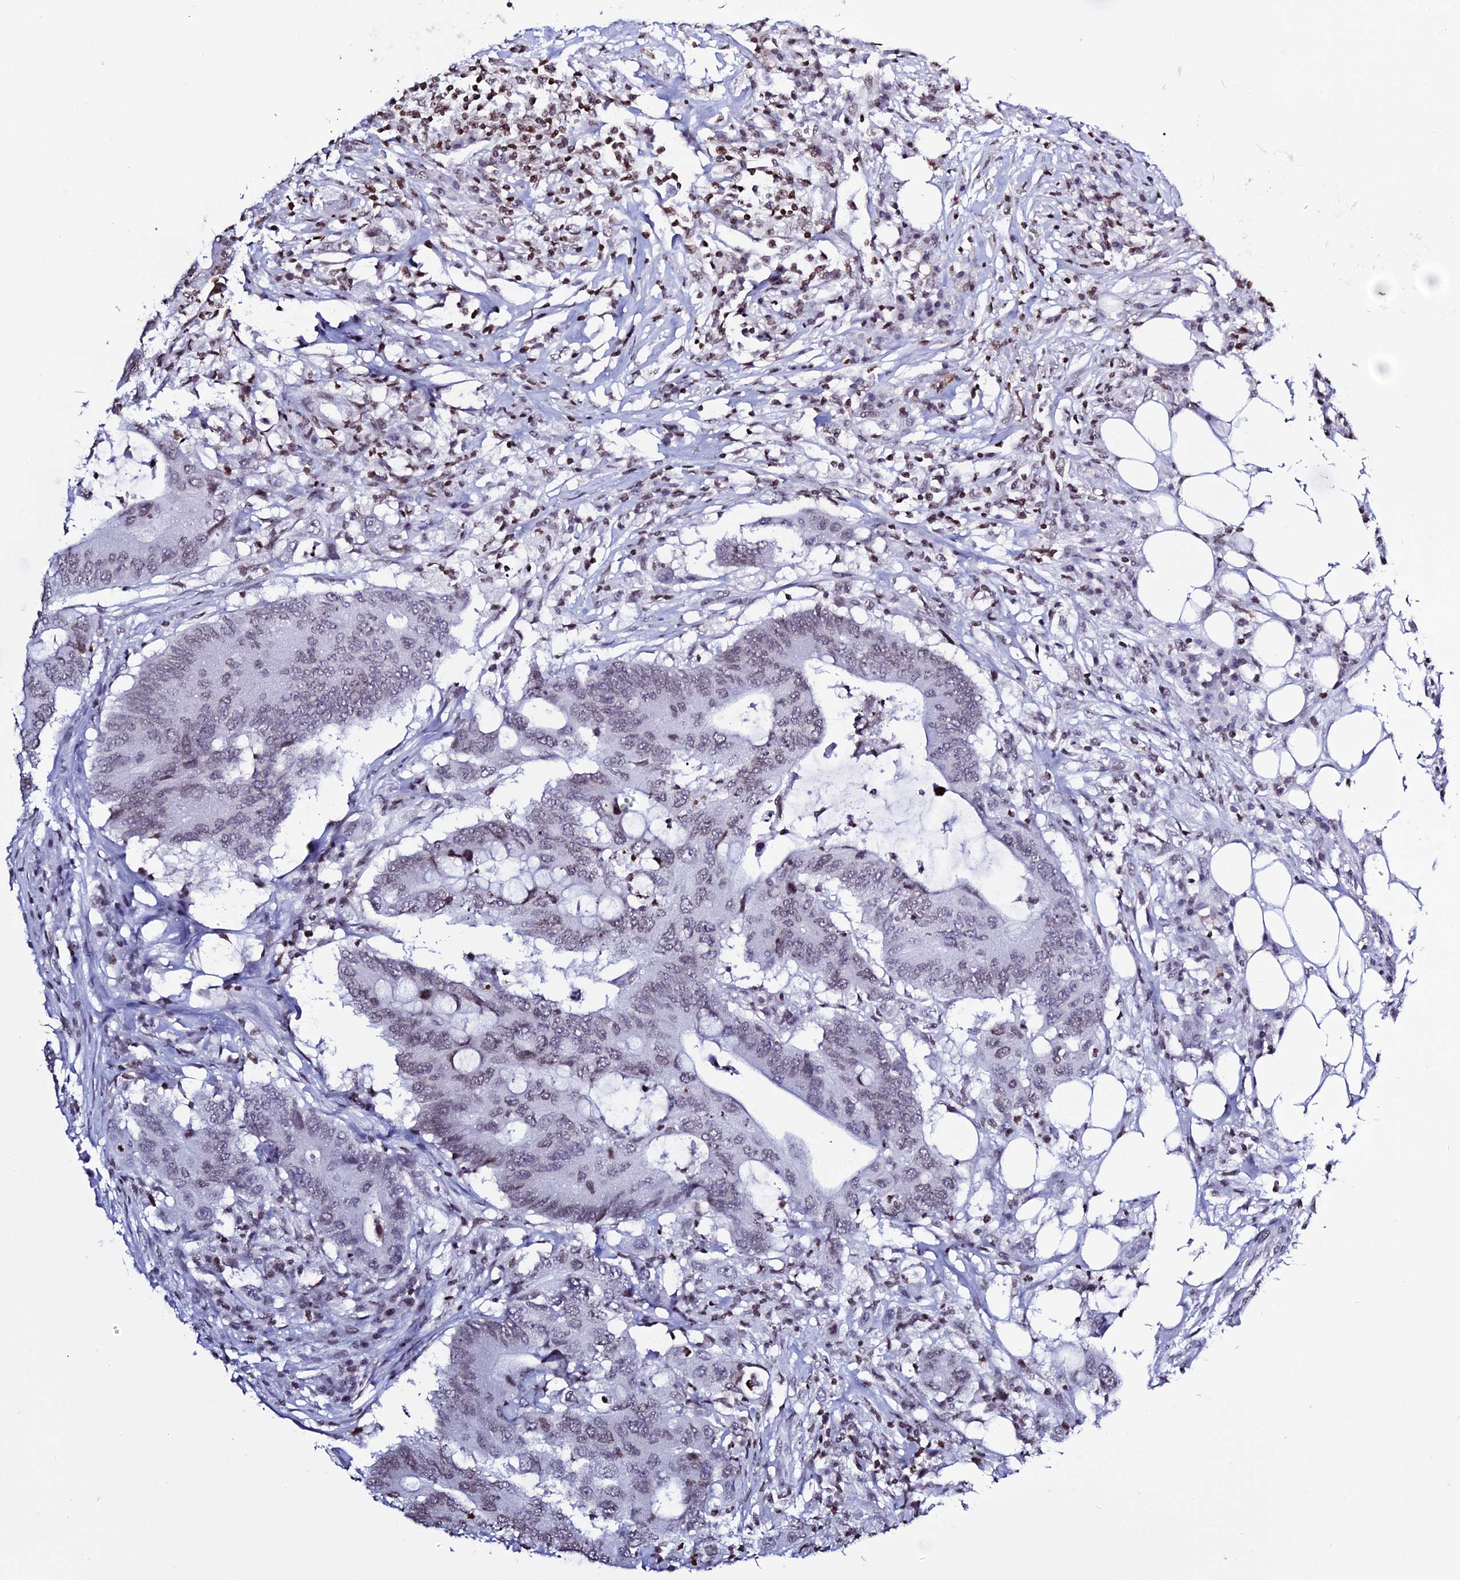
{"staining": {"intensity": "weak", "quantity": "25%-75%", "location": "nuclear"}, "tissue": "colorectal cancer", "cell_type": "Tumor cells", "image_type": "cancer", "snomed": [{"axis": "morphology", "description": "Adenocarcinoma, NOS"}, {"axis": "topography", "description": "Colon"}], "caption": "The photomicrograph exhibits staining of colorectal cancer (adenocarcinoma), revealing weak nuclear protein positivity (brown color) within tumor cells. The protein is shown in brown color, while the nuclei are stained blue.", "gene": "MACROH2A2", "patient": {"sex": "male", "age": 71}}